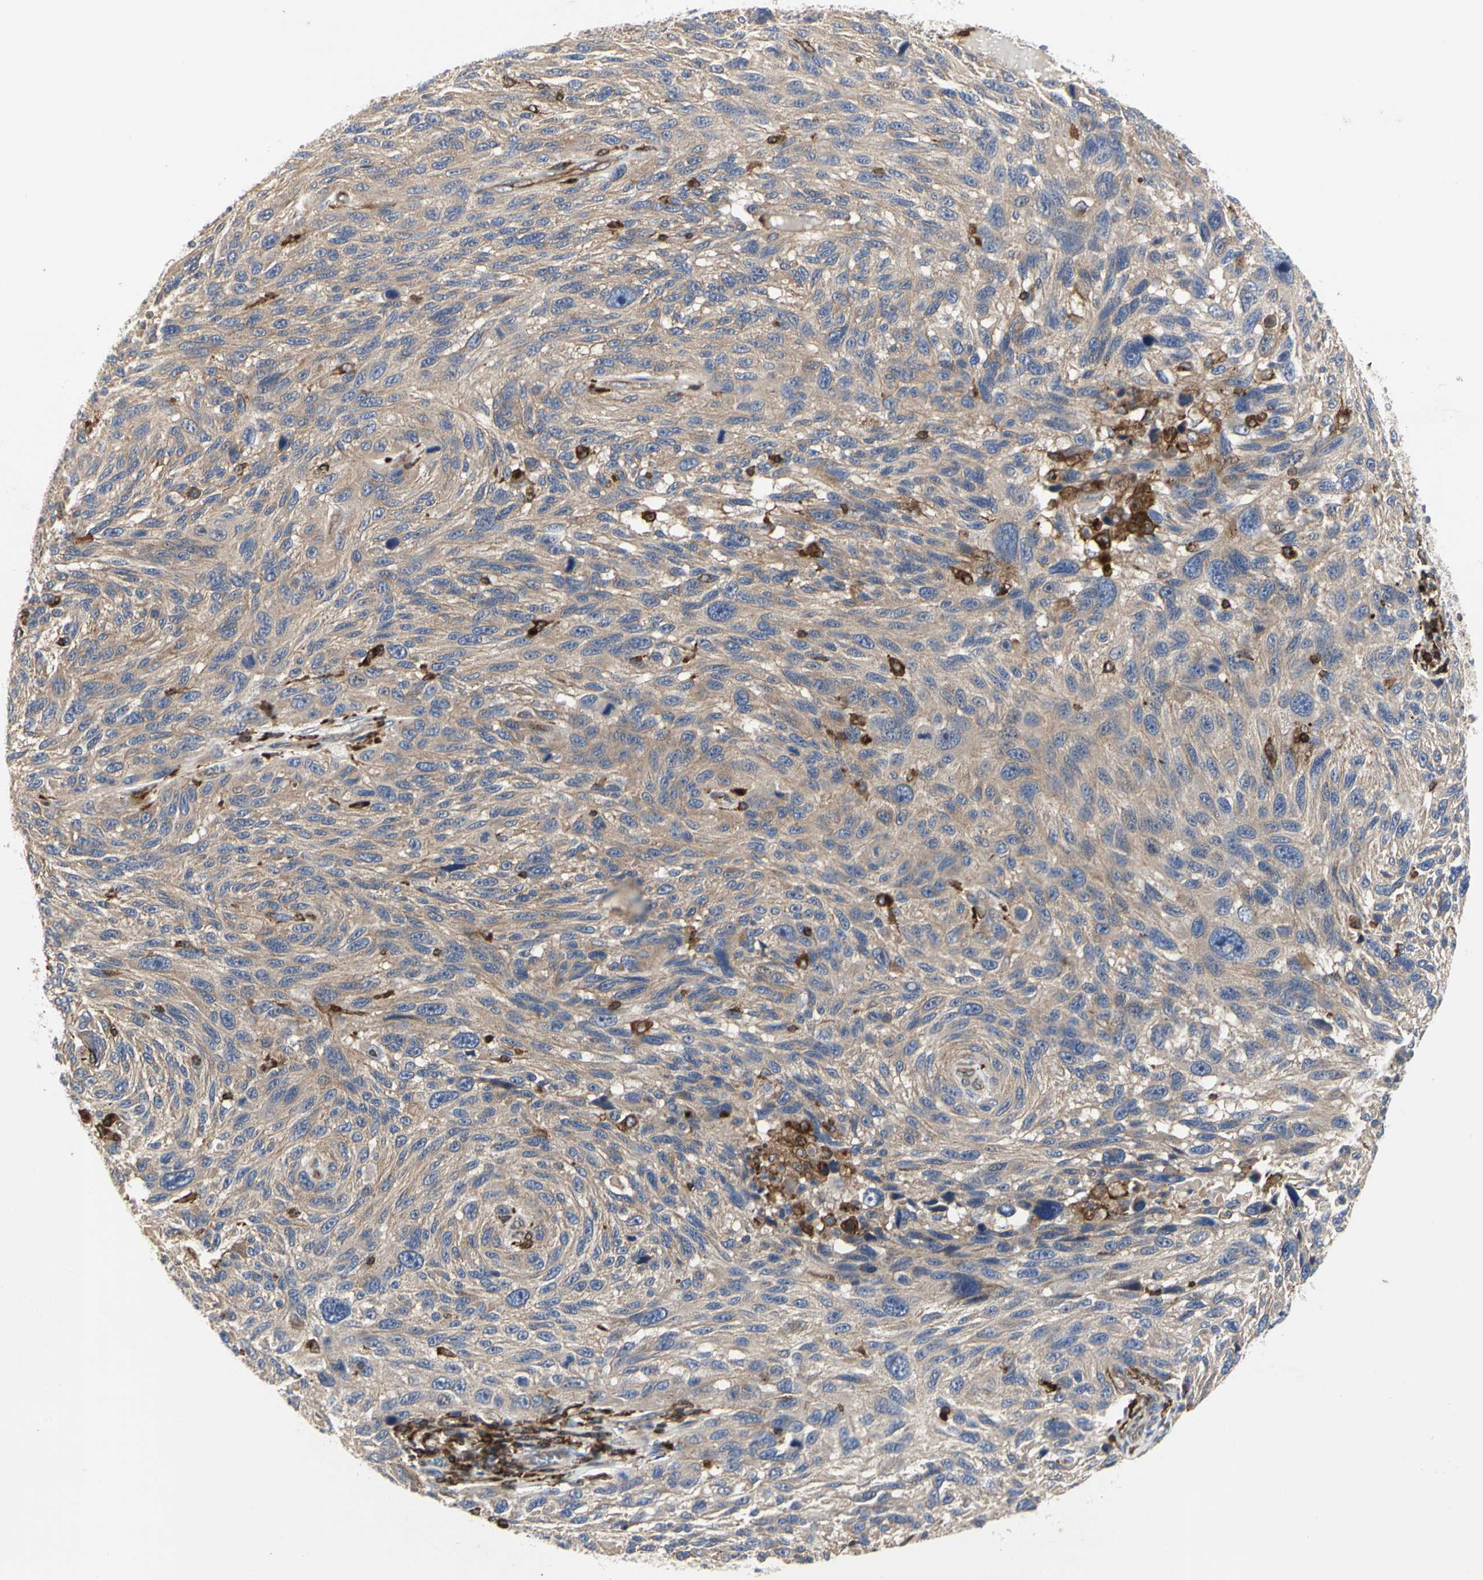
{"staining": {"intensity": "weak", "quantity": ">75%", "location": "cytoplasmic/membranous"}, "tissue": "melanoma", "cell_type": "Tumor cells", "image_type": "cancer", "snomed": [{"axis": "morphology", "description": "Malignant melanoma, NOS"}, {"axis": "topography", "description": "Skin"}], "caption": "Malignant melanoma stained with IHC reveals weak cytoplasmic/membranous expression in approximately >75% of tumor cells.", "gene": "NAPG", "patient": {"sex": "male", "age": 53}}